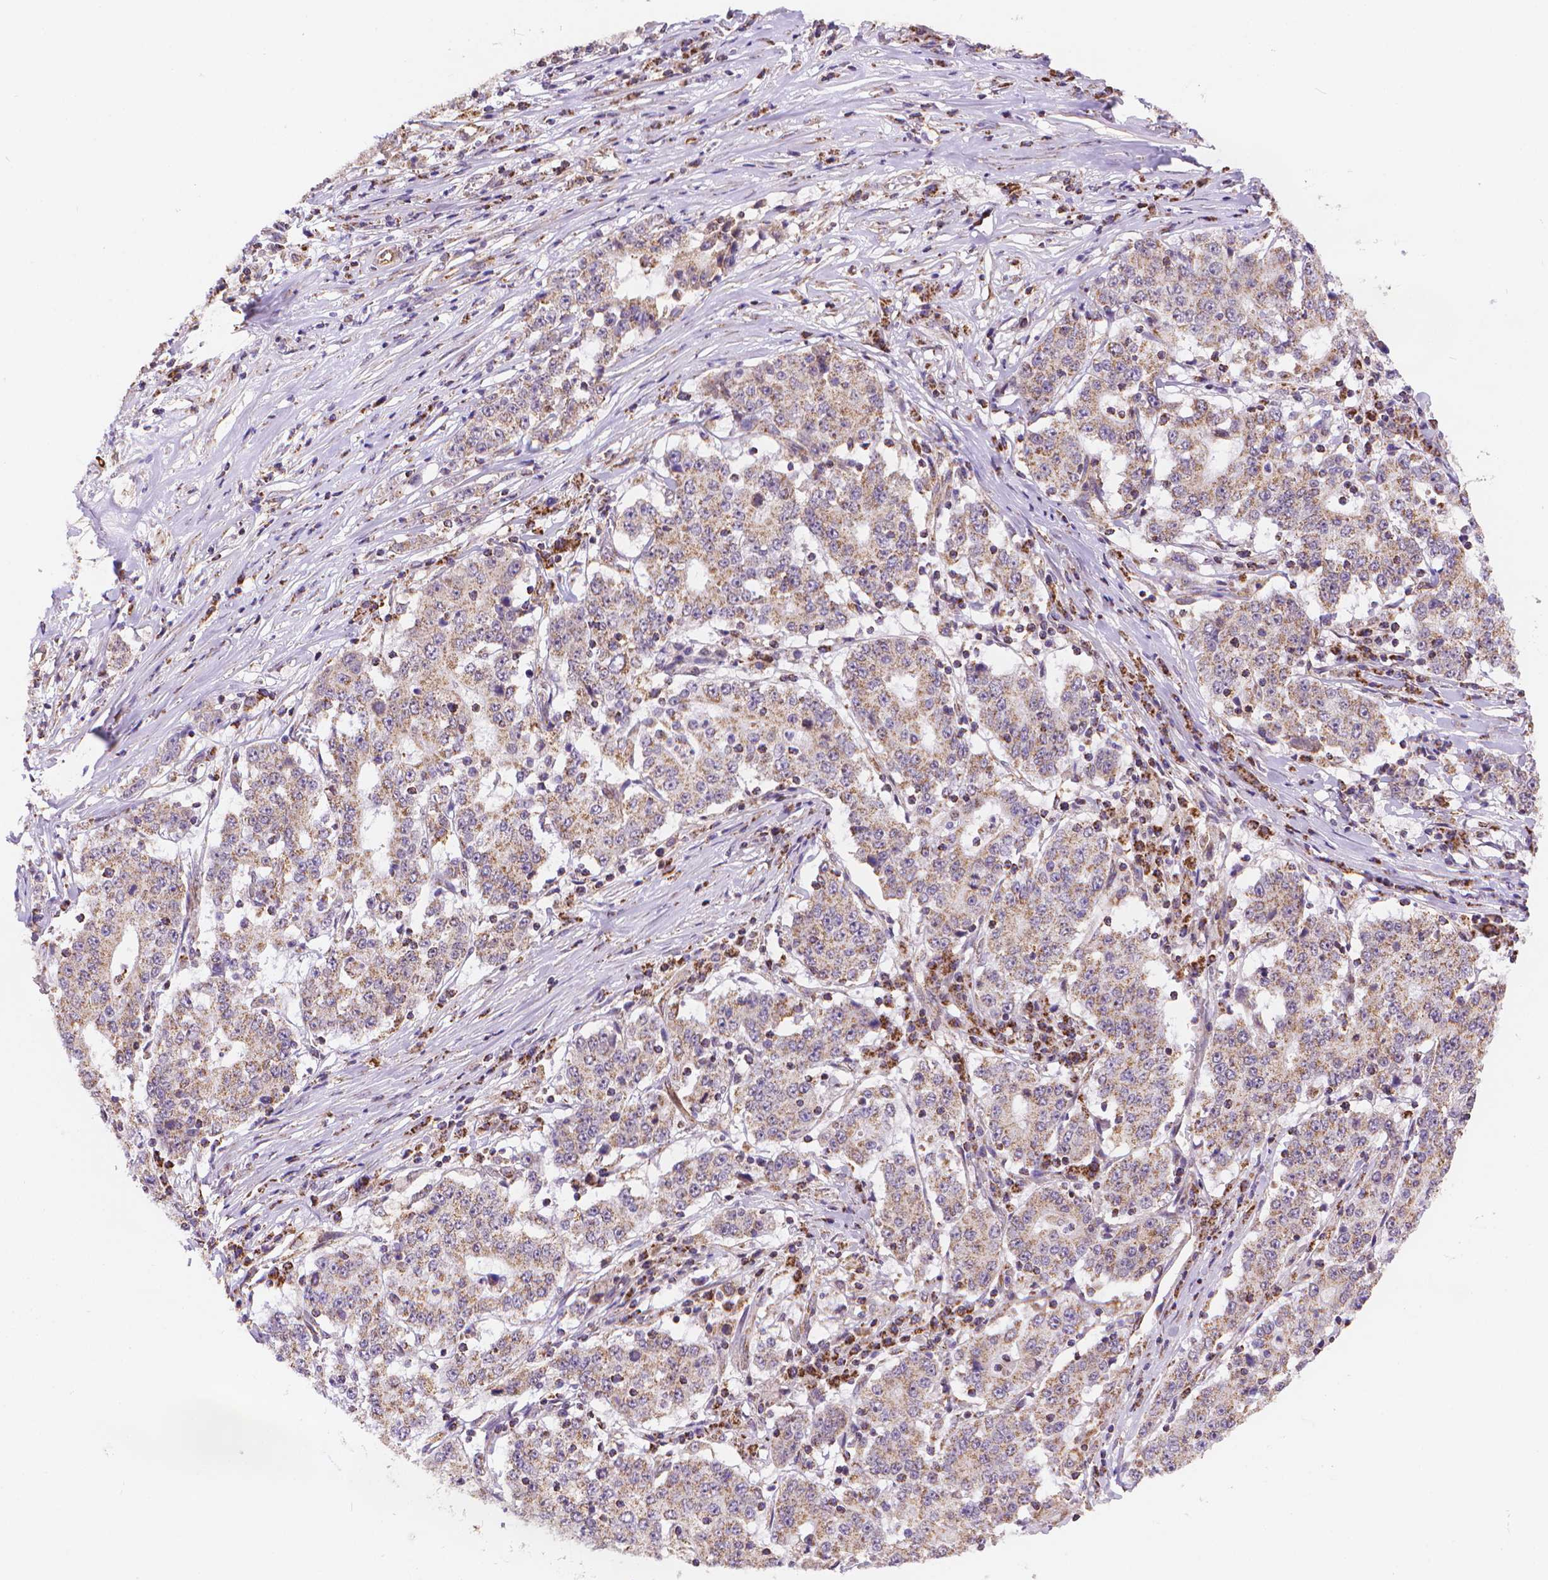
{"staining": {"intensity": "weak", "quantity": ">75%", "location": "cytoplasmic/membranous"}, "tissue": "stomach cancer", "cell_type": "Tumor cells", "image_type": "cancer", "snomed": [{"axis": "morphology", "description": "Adenocarcinoma, NOS"}, {"axis": "topography", "description": "Stomach"}], "caption": "IHC micrograph of human adenocarcinoma (stomach) stained for a protein (brown), which shows low levels of weak cytoplasmic/membranous positivity in approximately >75% of tumor cells.", "gene": "CYYR1", "patient": {"sex": "male", "age": 59}}